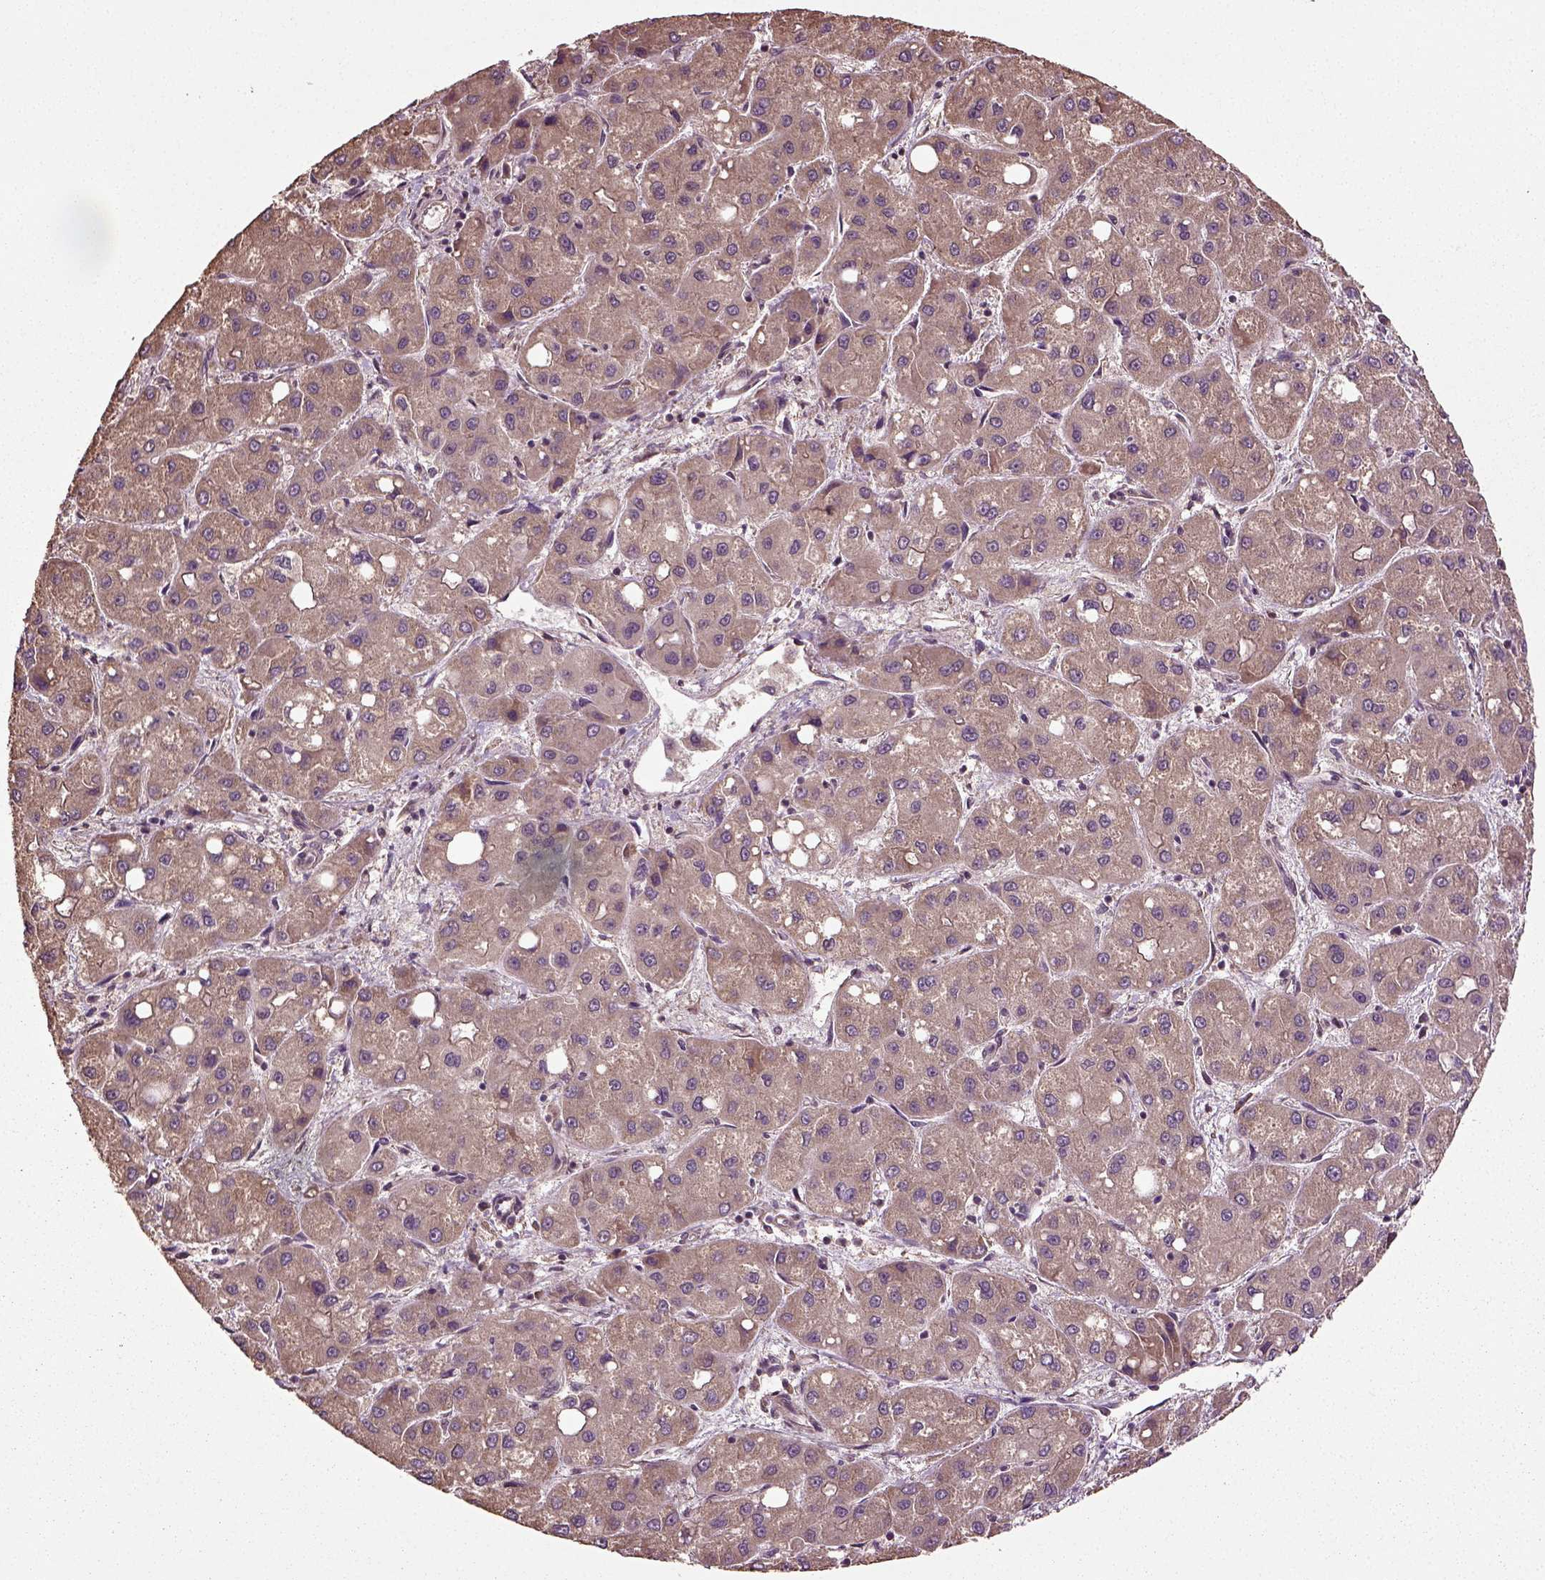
{"staining": {"intensity": "weak", "quantity": "25%-75%", "location": "cytoplasmic/membranous"}, "tissue": "liver cancer", "cell_type": "Tumor cells", "image_type": "cancer", "snomed": [{"axis": "morphology", "description": "Carcinoma, Hepatocellular, NOS"}, {"axis": "topography", "description": "Liver"}], "caption": "Liver cancer stained with immunohistochemistry demonstrates weak cytoplasmic/membranous staining in approximately 25%-75% of tumor cells. The staining was performed using DAB (3,3'-diaminobenzidine), with brown indicating positive protein expression. Nuclei are stained blue with hematoxylin.", "gene": "ERV3-1", "patient": {"sex": "male", "age": 73}}